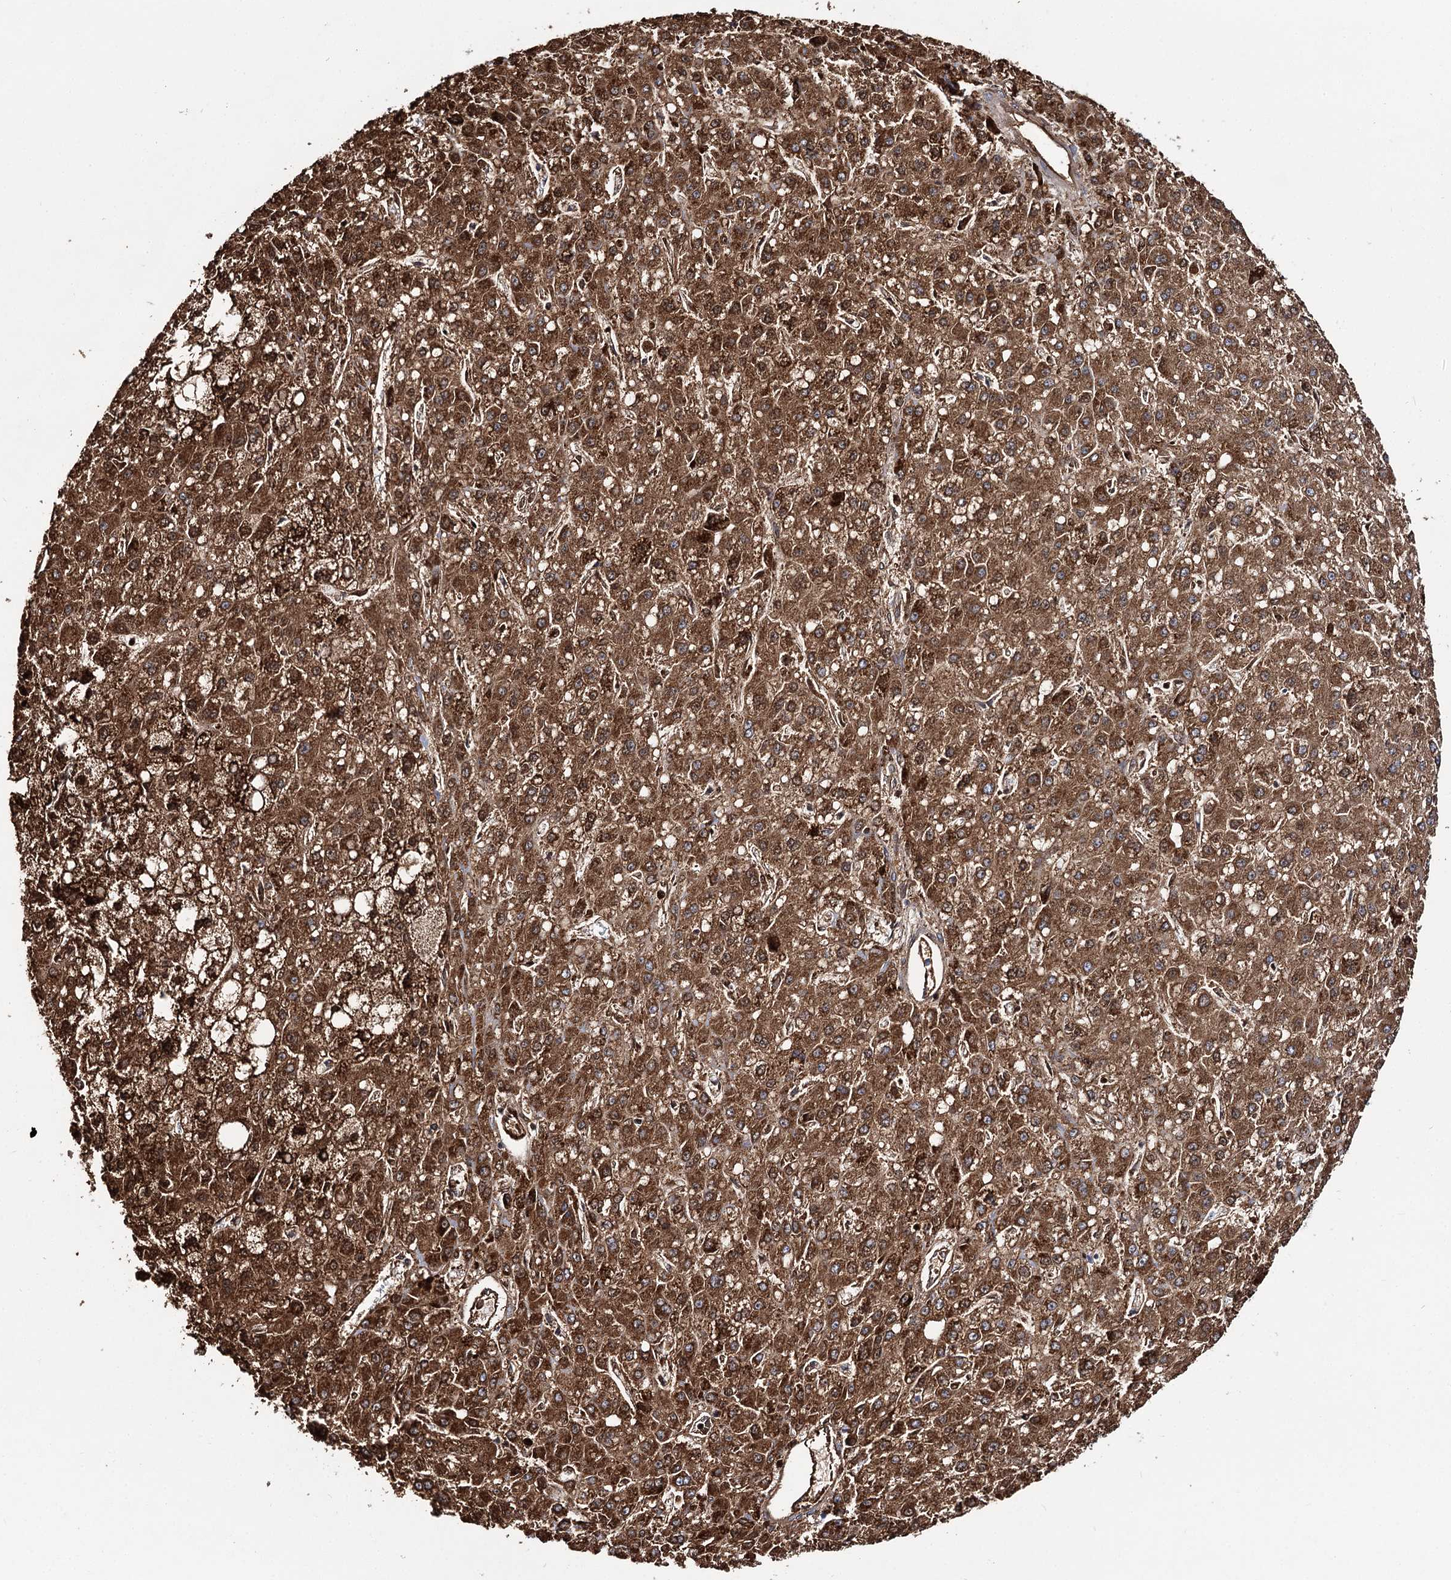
{"staining": {"intensity": "strong", "quantity": ">75%", "location": "cytoplasmic/membranous"}, "tissue": "liver cancer", "cell_type": "Tumor cells", "image_type": "cancer", "snomed": [{"axis": "morphology", "description": "Carcinoma, Hepatocellular, NOS"}, {"axis": "topography", "description": "Liver"}], "caption": "Protein analysis of liver cancer (hepatocellular carcinoma) tissue demonstrates strong cytoplasmic/membranous positivity in approximately >75% of tumor cells.", "gene": "THUMPD3", "patient": {"sex": "male", "age": 67}}